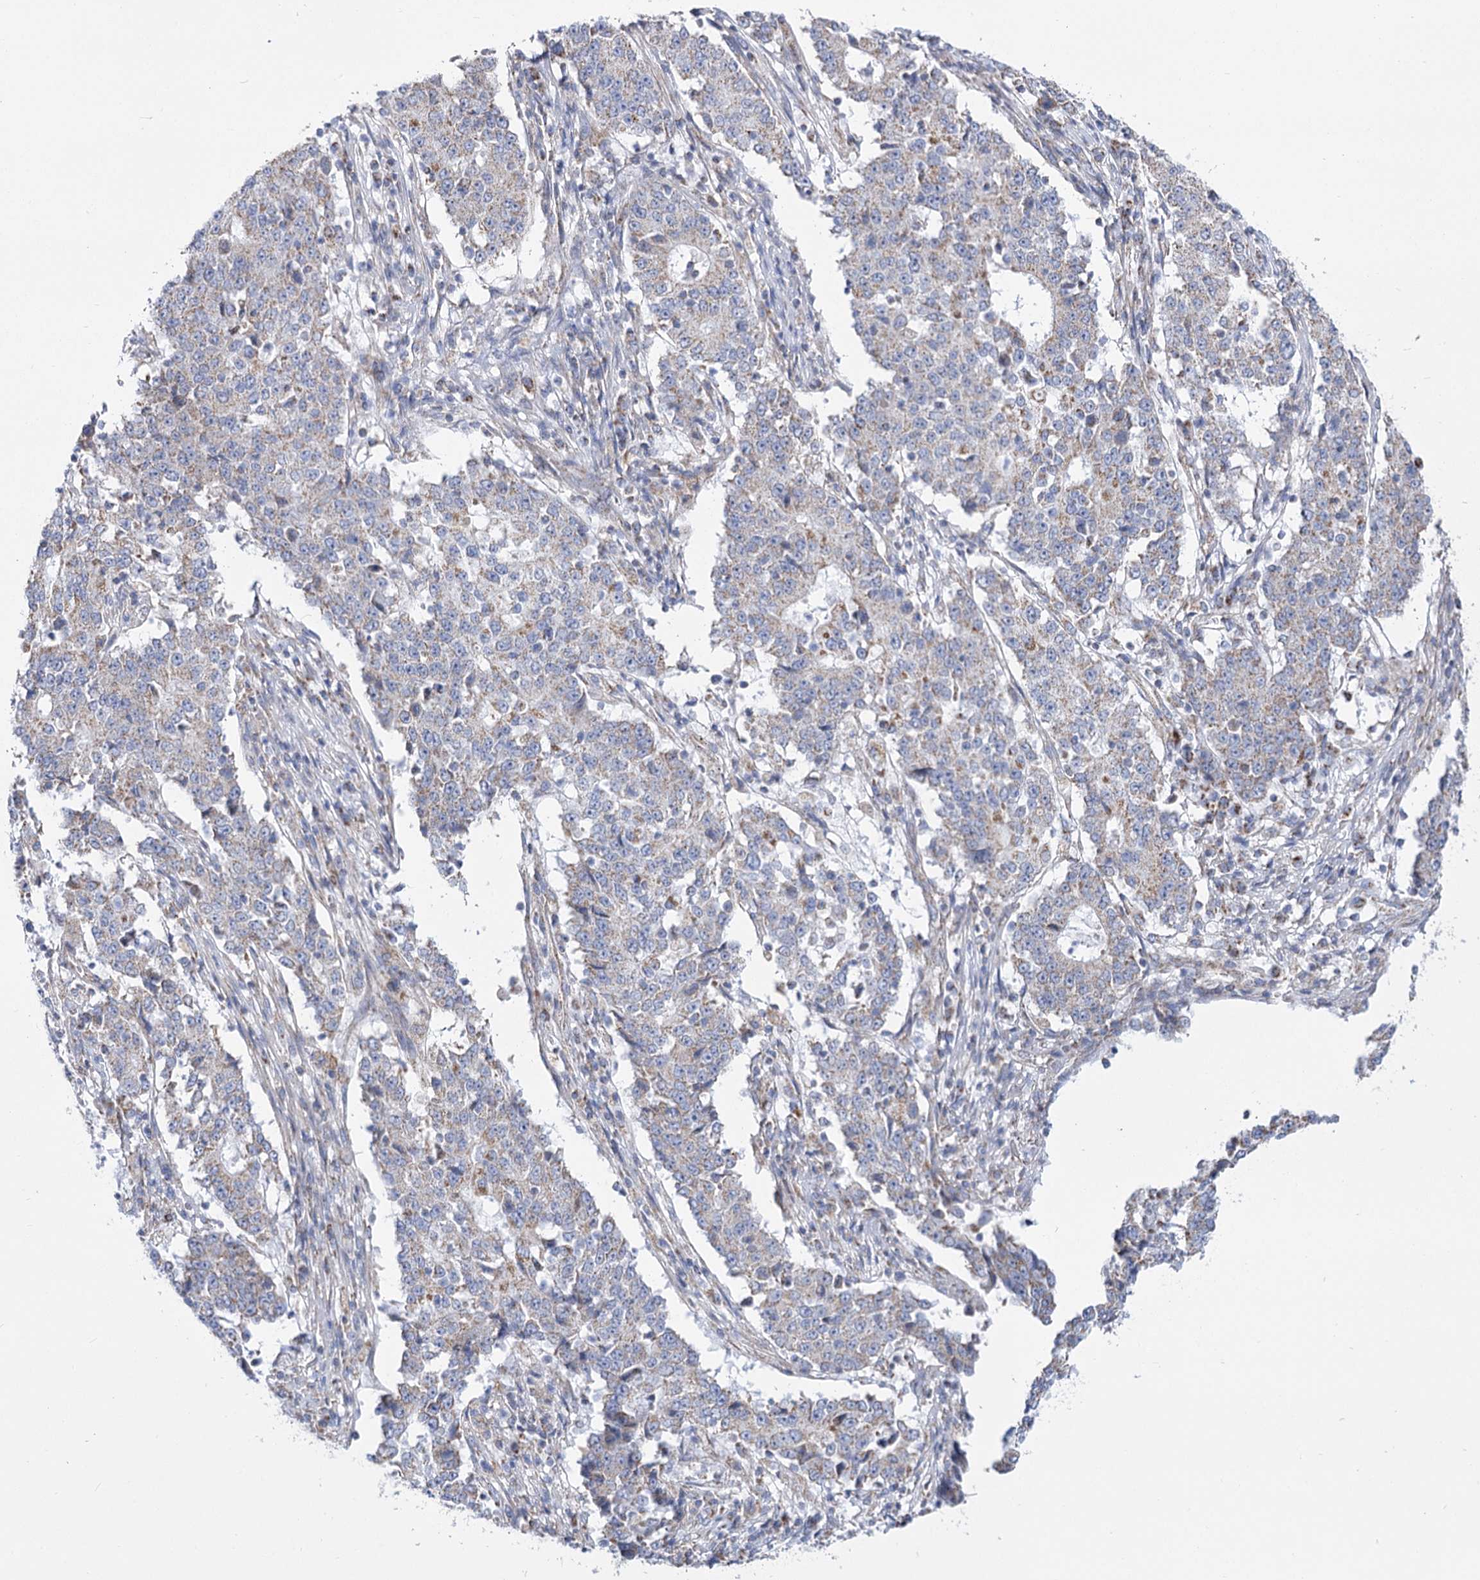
{"staining": {"intensity": "weak", "quantity": "<25%", "location": "cytoplasmic/membranous"}, "tissue": "stomach cancer", "cell_type": "Tumor cells", "image_type": "cancer", "snomed": [{"axis": "morphology", "description": "Adenocarcinoma, NOS"}, {"axis": "topography", "description": "Stomach"}], "caption": "A histopathology image of stomach adenocarcinoma stained for a protein exhibits no brown staining in tumor cells.", "gene": "PDHB", "patient": {"sex": "male", "age": 59}}